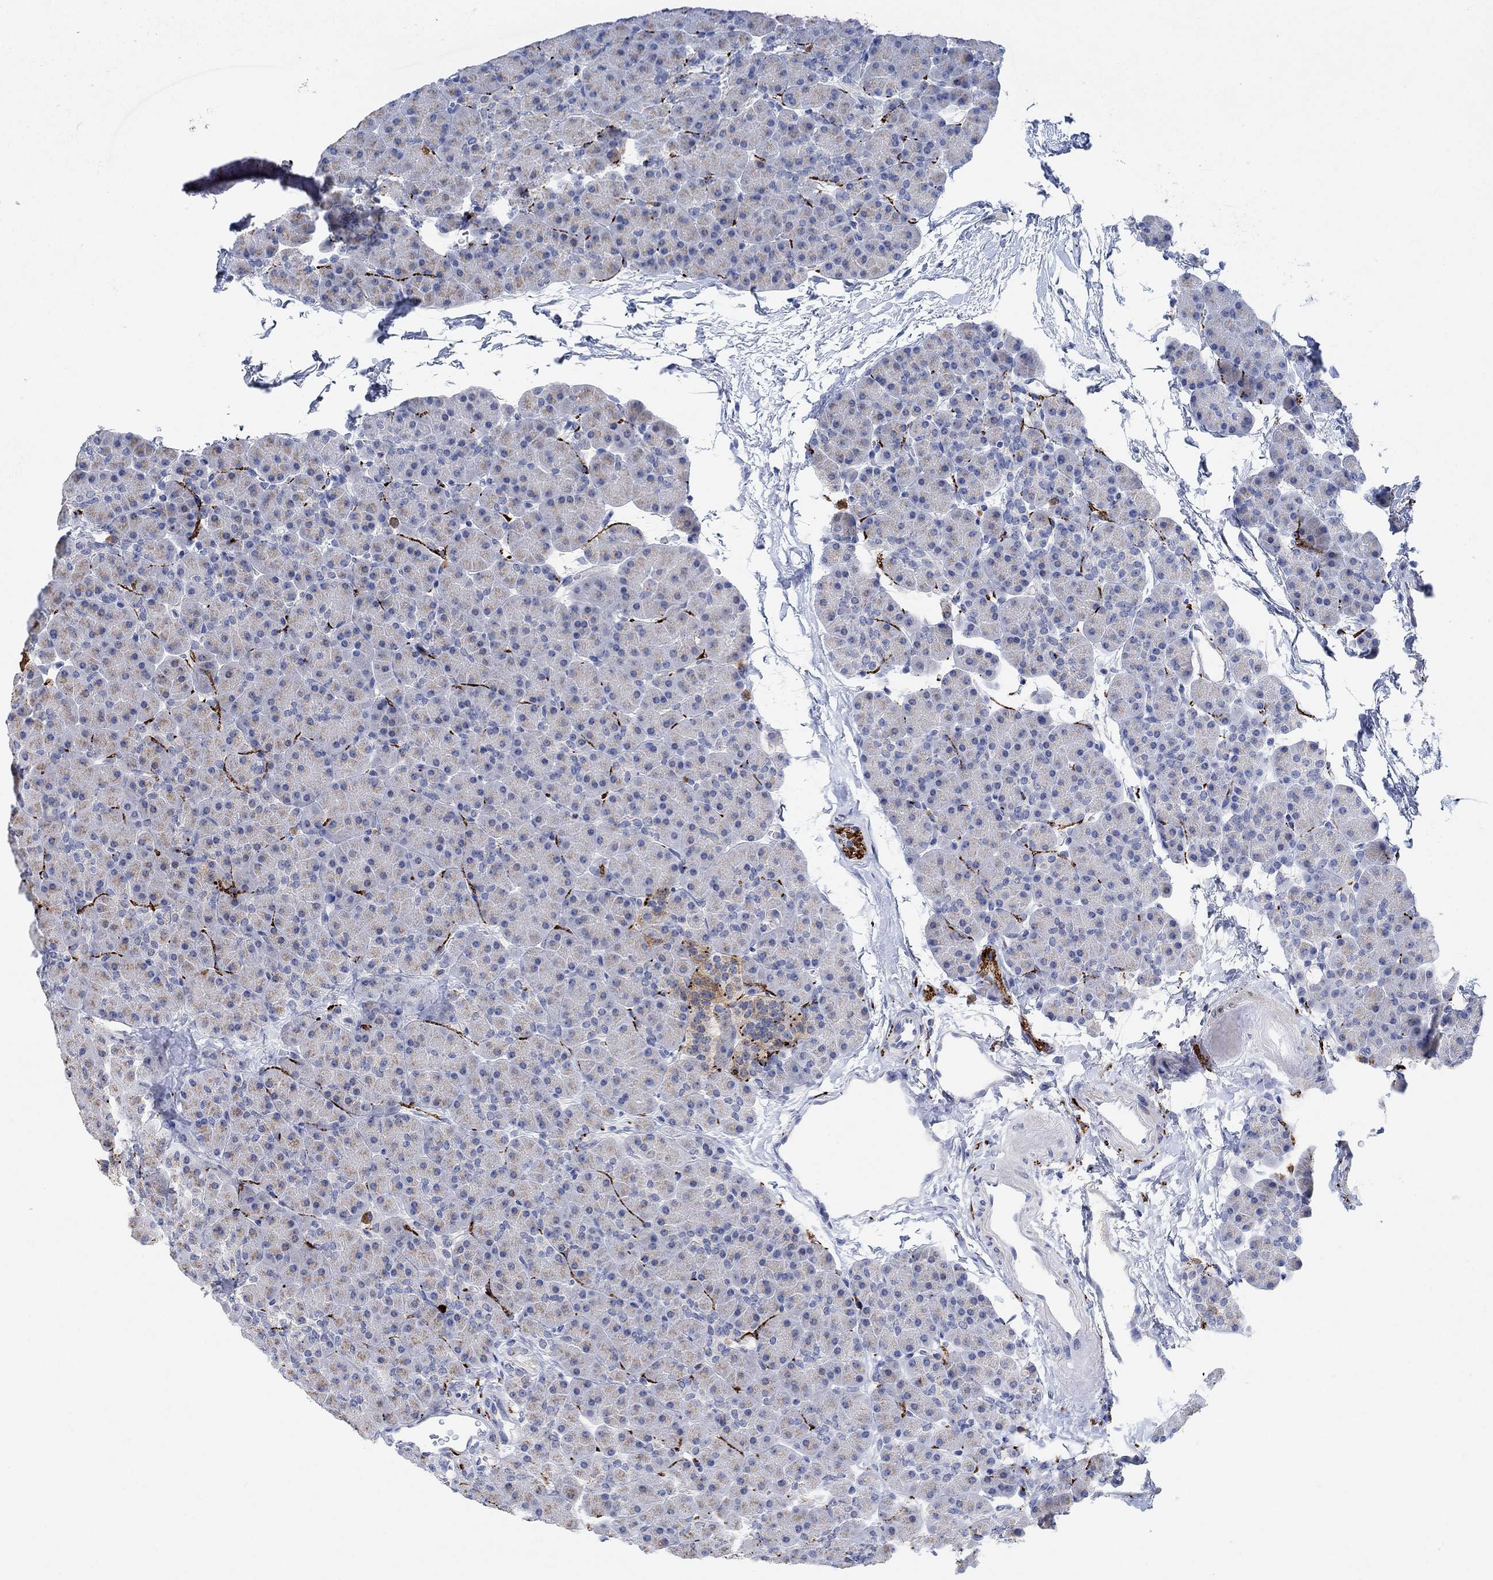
{"staining": {"intensity": "negative", "quantity": "none", "location": "none"}, "tissue": "pancreas", "cell_type": "Exocrine glandular cells", "image_type": "normal", "snomed": [{"axis": "morphology", "description": "Normal tissue, NOS"}, {"axis": "topography", "description": "Pancreas"}], "caption": "Immunohistochemical staining of benign human pancreas reveals no significant staining in exocrine glandular cells.", "gene": "VAT1L", "patient": {"sex": "female", "age": 44}}